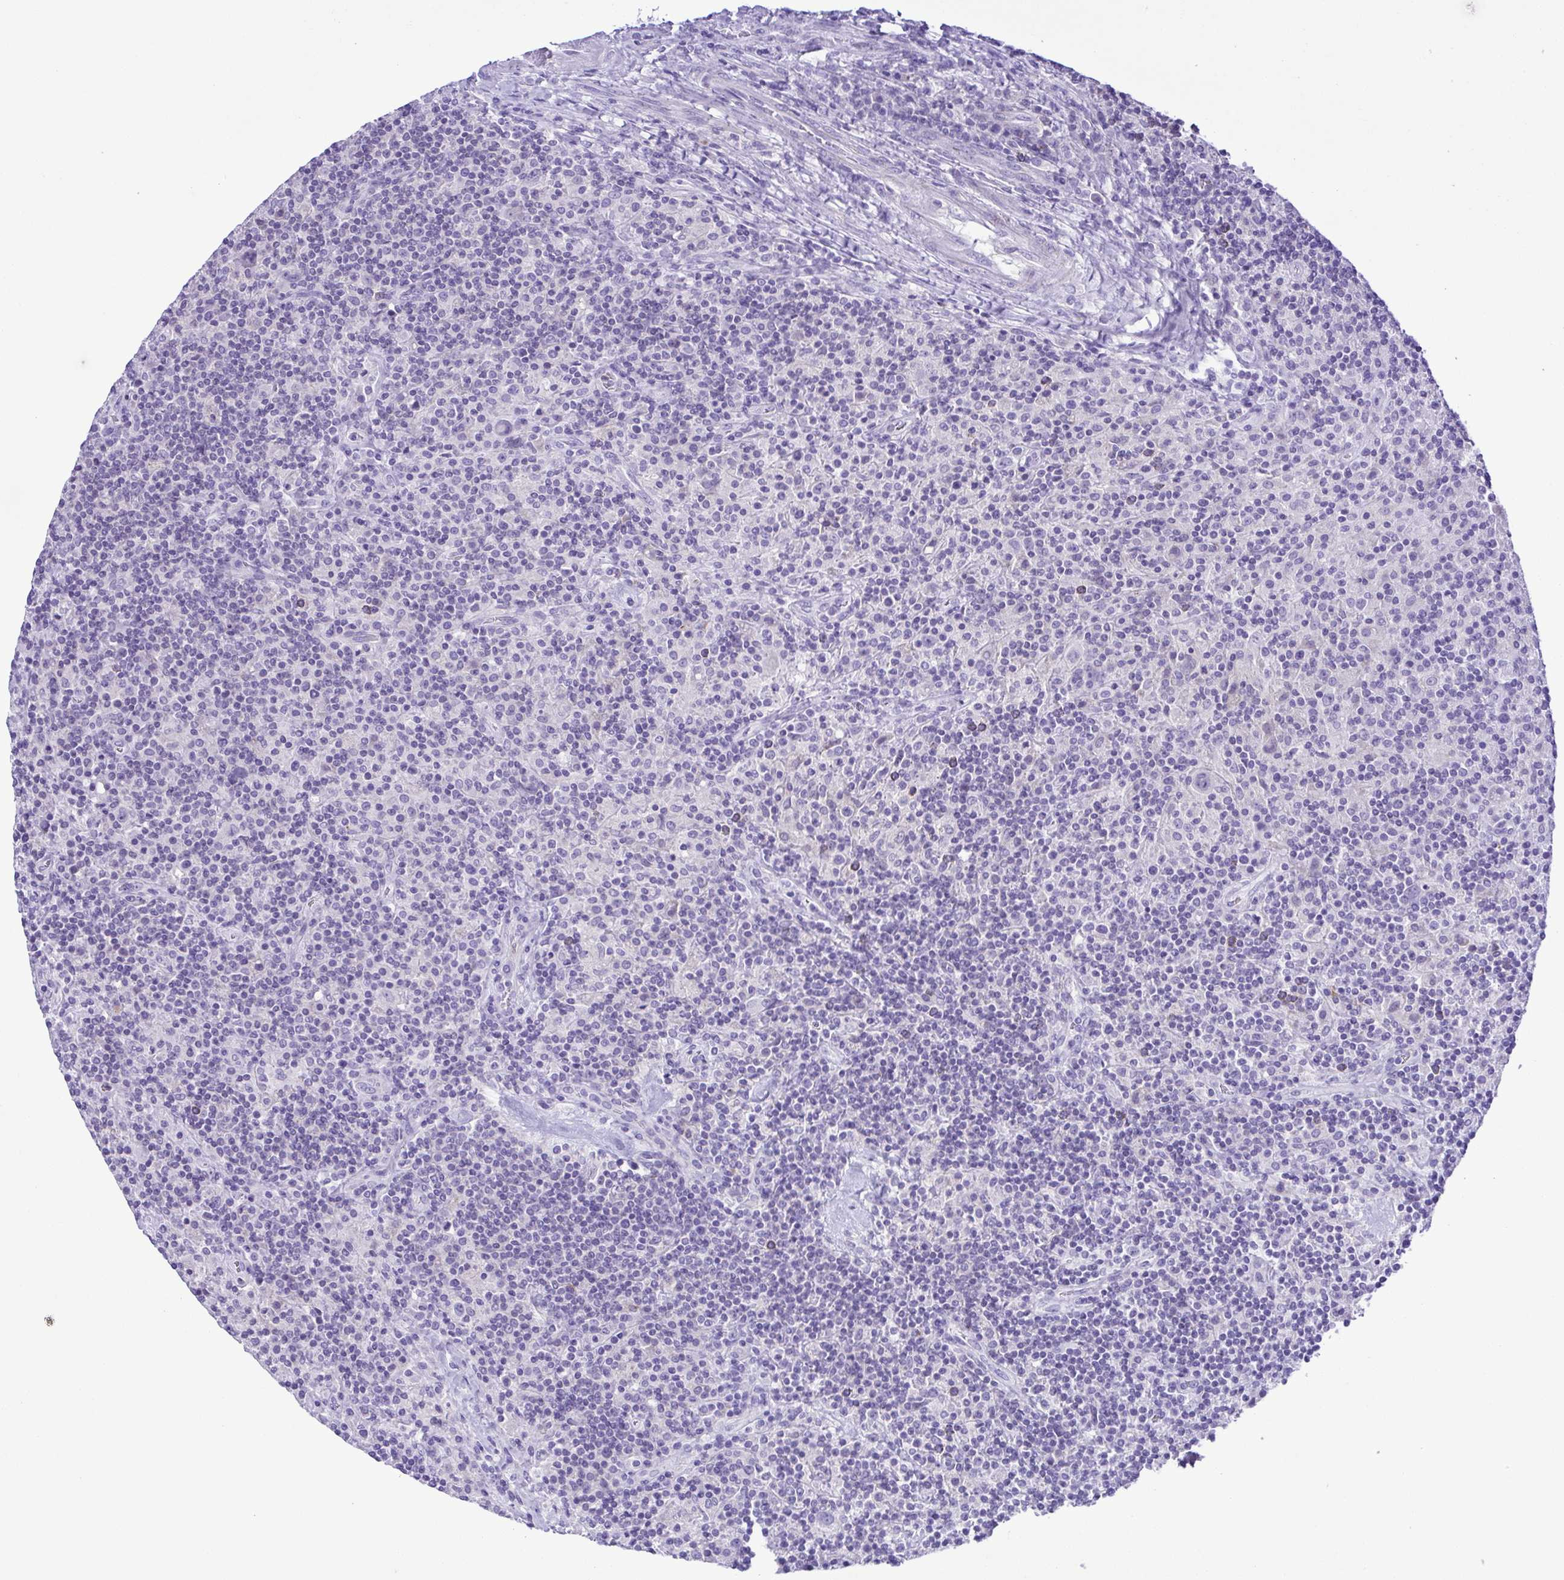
{"staining": {"intensity": "negative", "quantity": "none", "location": "none"}, "tissue": "lymphoma", "cell_type": "Tumor cells", "image_type": "cancer", "snomed": [{"axis": "morphology", "description": "Hodgkin's disease, NOS"}, {"axis": "topography", "description": "Lymph node"}], "caption": "Immunohistochemistry histopathology image of neoplastic tissue: human lymphoma stained with DAB (3,3'-diaminobenzidine) shows no significant protein expression in tumor cells.", "gene": "SYT1", "patient": {"sex": "male", "age": 70}}